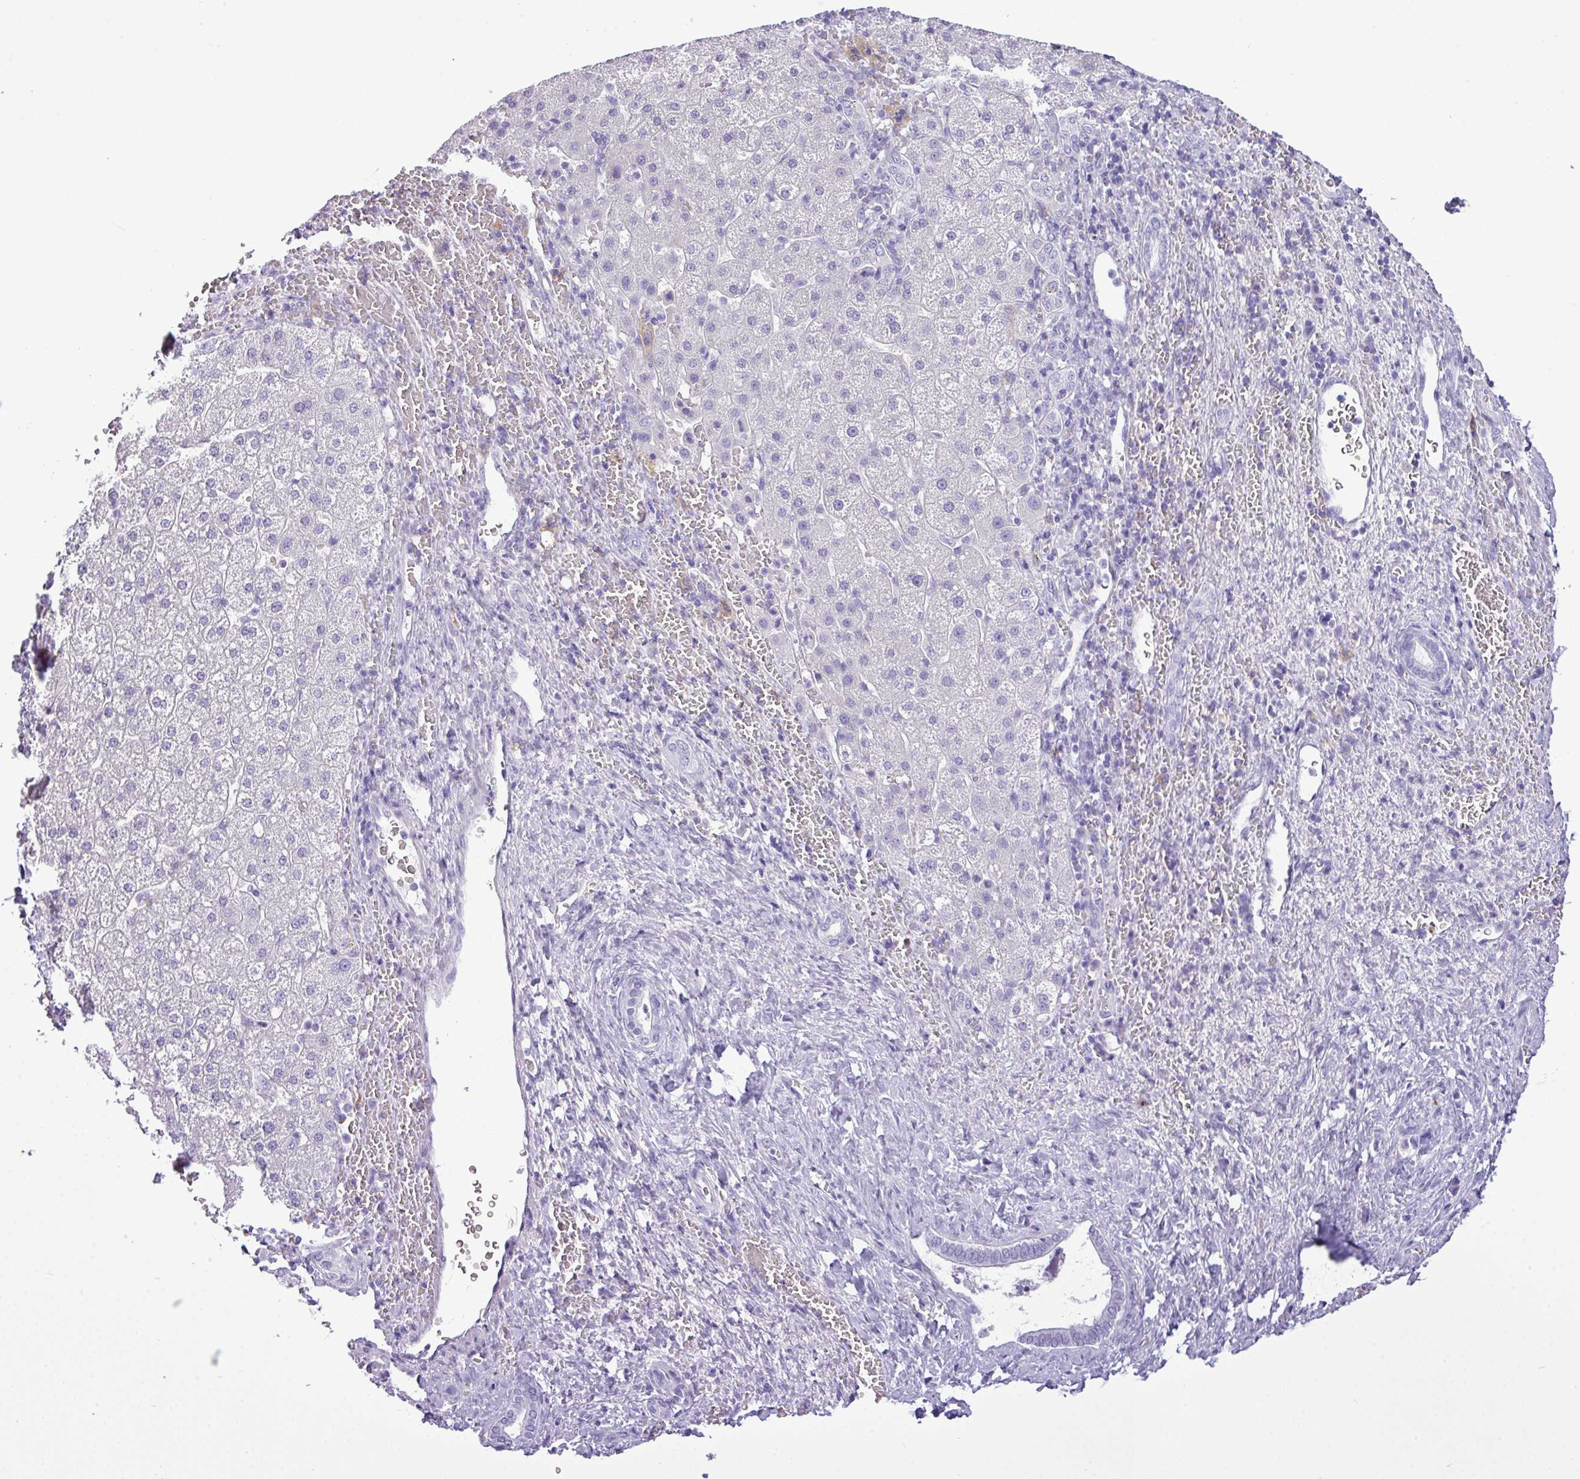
{"staining": {"intensity": "negative", "quantity": "none", "location": "none"}, "tissue": "liver cancer", "cell_type": "Tumor cells", "image_type": "cancer", "snomed": [{"axis": "morphology", "description": "Carcinoma, Hepatocellular, NOS"}, {"axis": "topography", "description": "Liver"}], "caption": "High power microscopy image of an immunohistochemistry micrograph of liver cancer, revealing no significant expression in tumor cells.", "gene": "RBMXL2", "patient": {"sex": "male", "age": 57}}